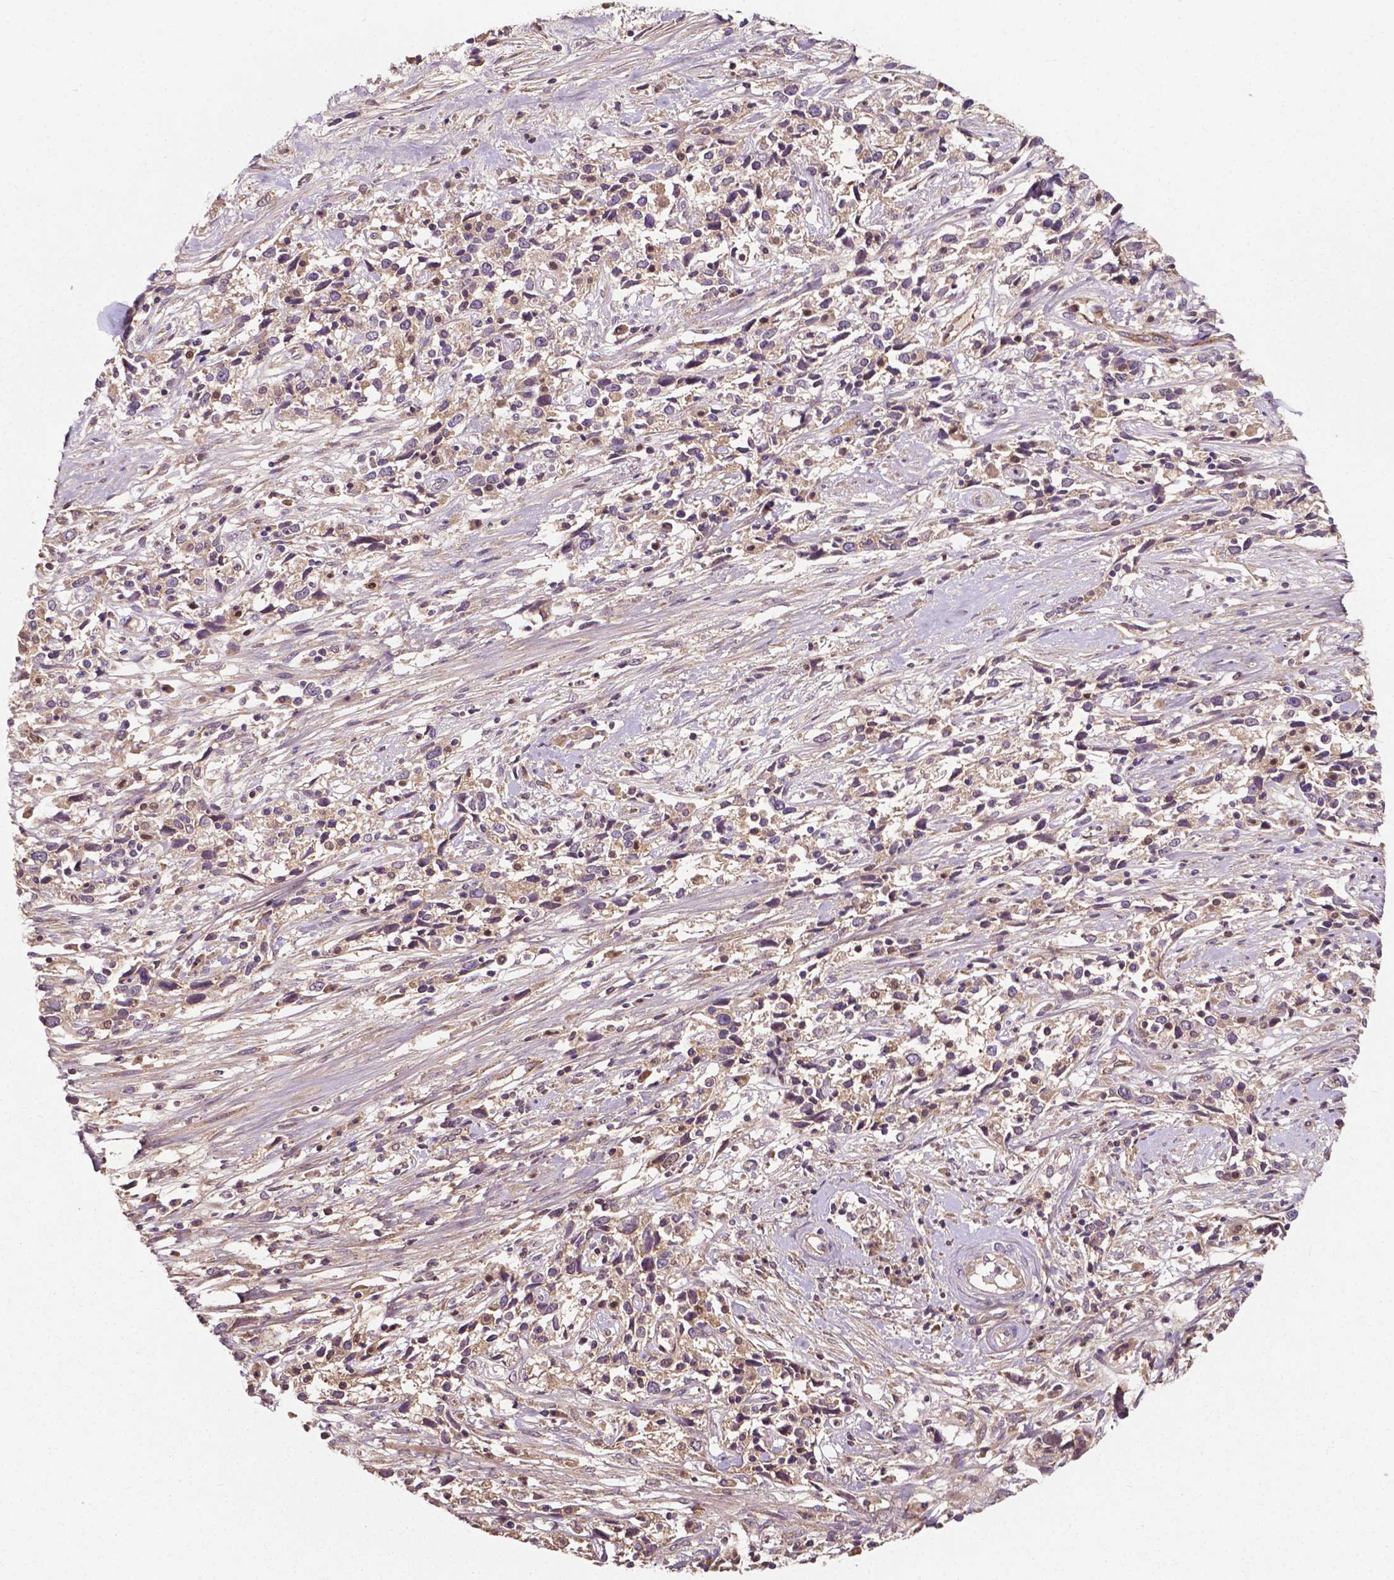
{"staining": {"intensity": "weak", "quantity": ">75%", "location": "cytoplasmic/membranous"}, "tissue": "cervical cancer", "cell_type": "Tumor cells", "image_type": "cancer", "snomed": [{"axis": "morphology", "description": "Adenocarcinoma, NOS"}, {"axis": "topography", "description": "Cervix"}], "caption": "Immunohistochemical staining of human cervical adenocarcinoma displays weak cytoplasmic/membranous protein positivity in approximately >75% of tumor cells.", "gene": "GJA9", "patient": {"sex": "female", "age": 40}}